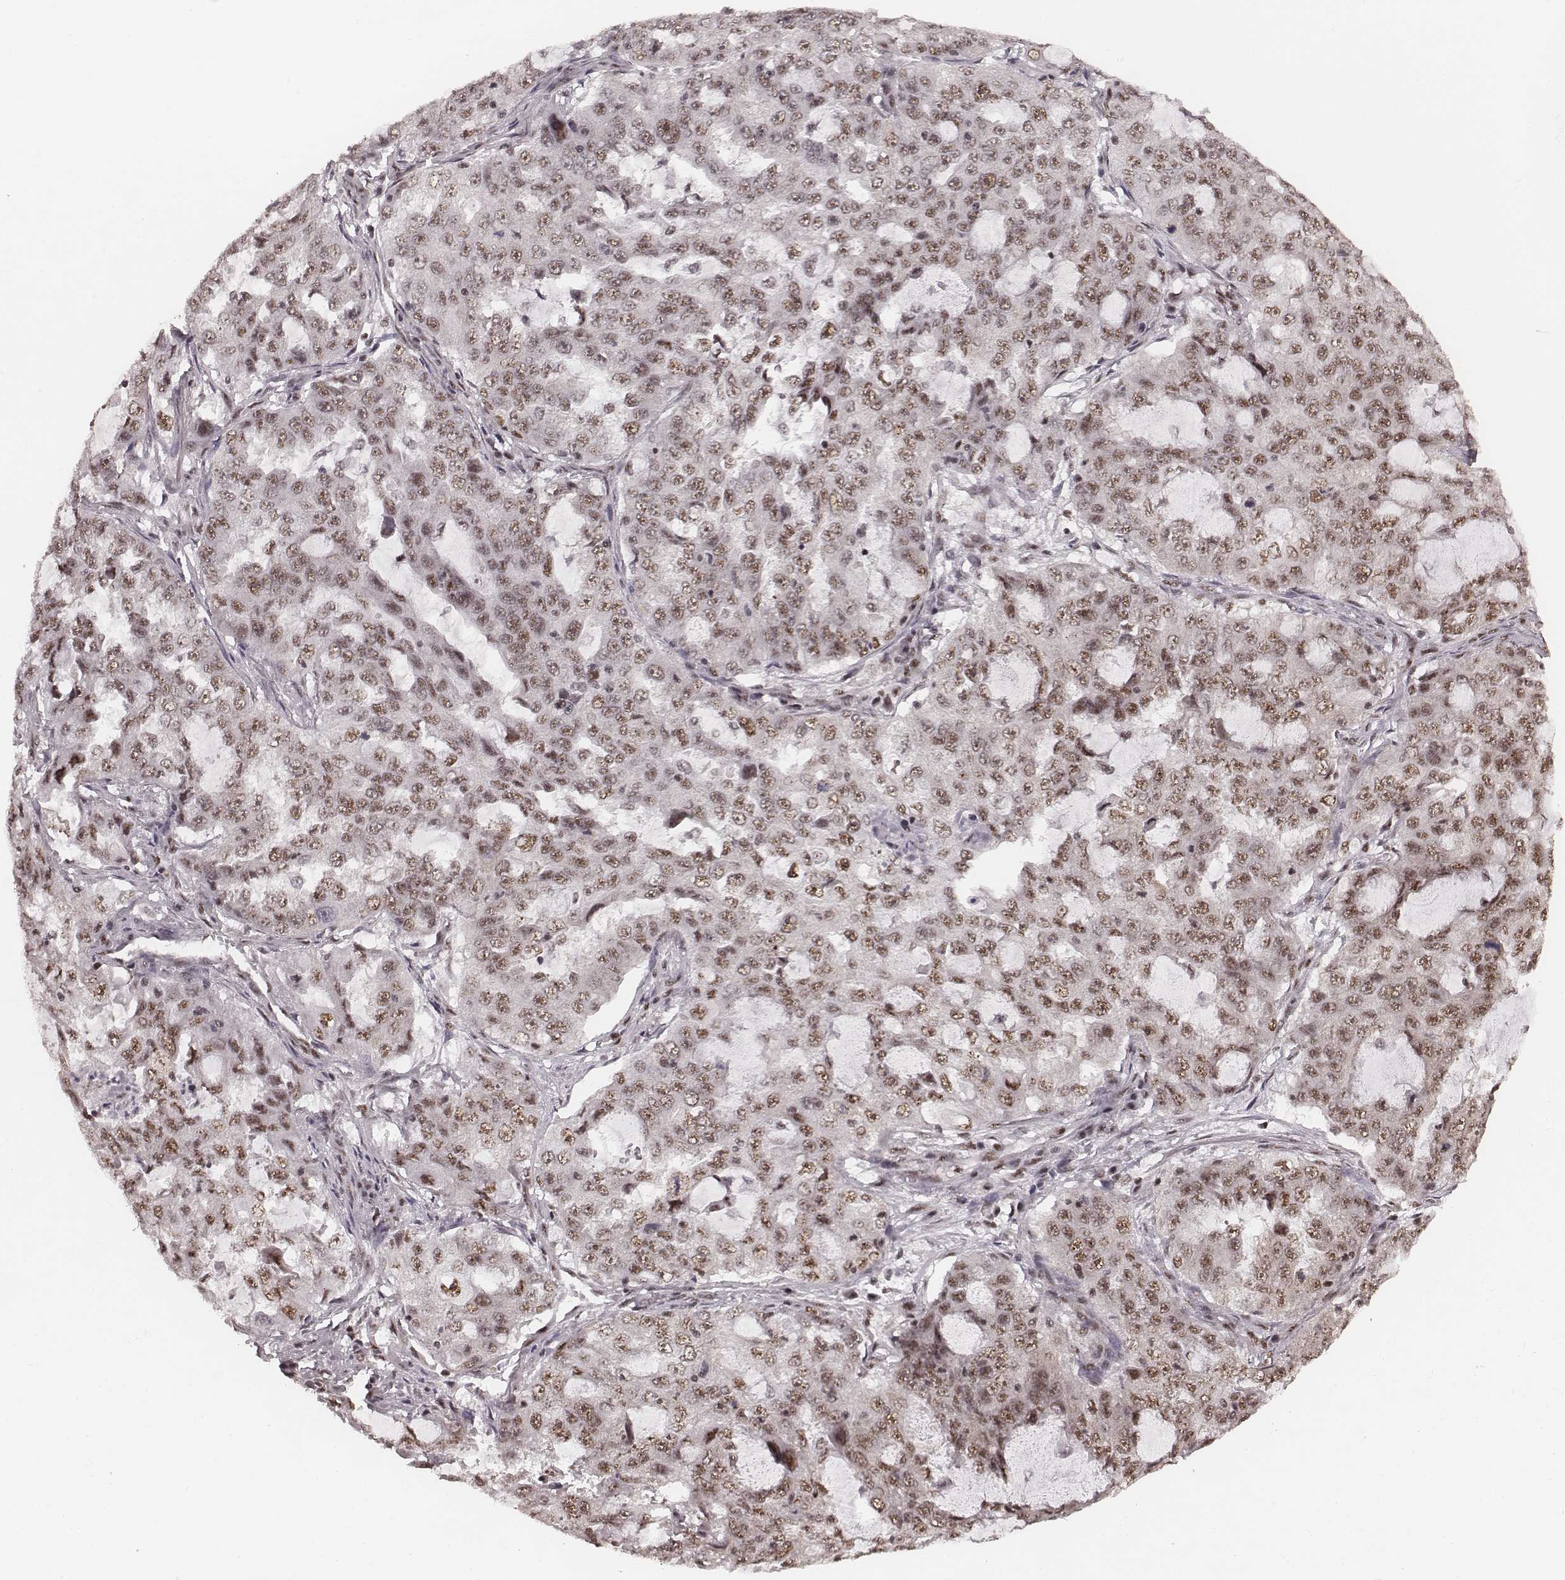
{"staining": {"intensity": "moderate", "quantity": ">75%", "location": "nuclear"}, "tissue": "lung cancer", "cell_type": "Tumor cells", "image_type": "cancer", "snomed": [{"axis": "morphology", "description": "Adenocarcinoma, NOS"}, {"axis": "topography", "description": "Lung"}], "caption": "Immunohistochemical staining of human lung cancer shows medium levels of moderate nuclear protein expression in about >75% of tumor cells. (Brightfield microscopy of DAB IHC at high magnification).", "gene": "LUC7L", "patient": {"sex": "female", "age": 61}}